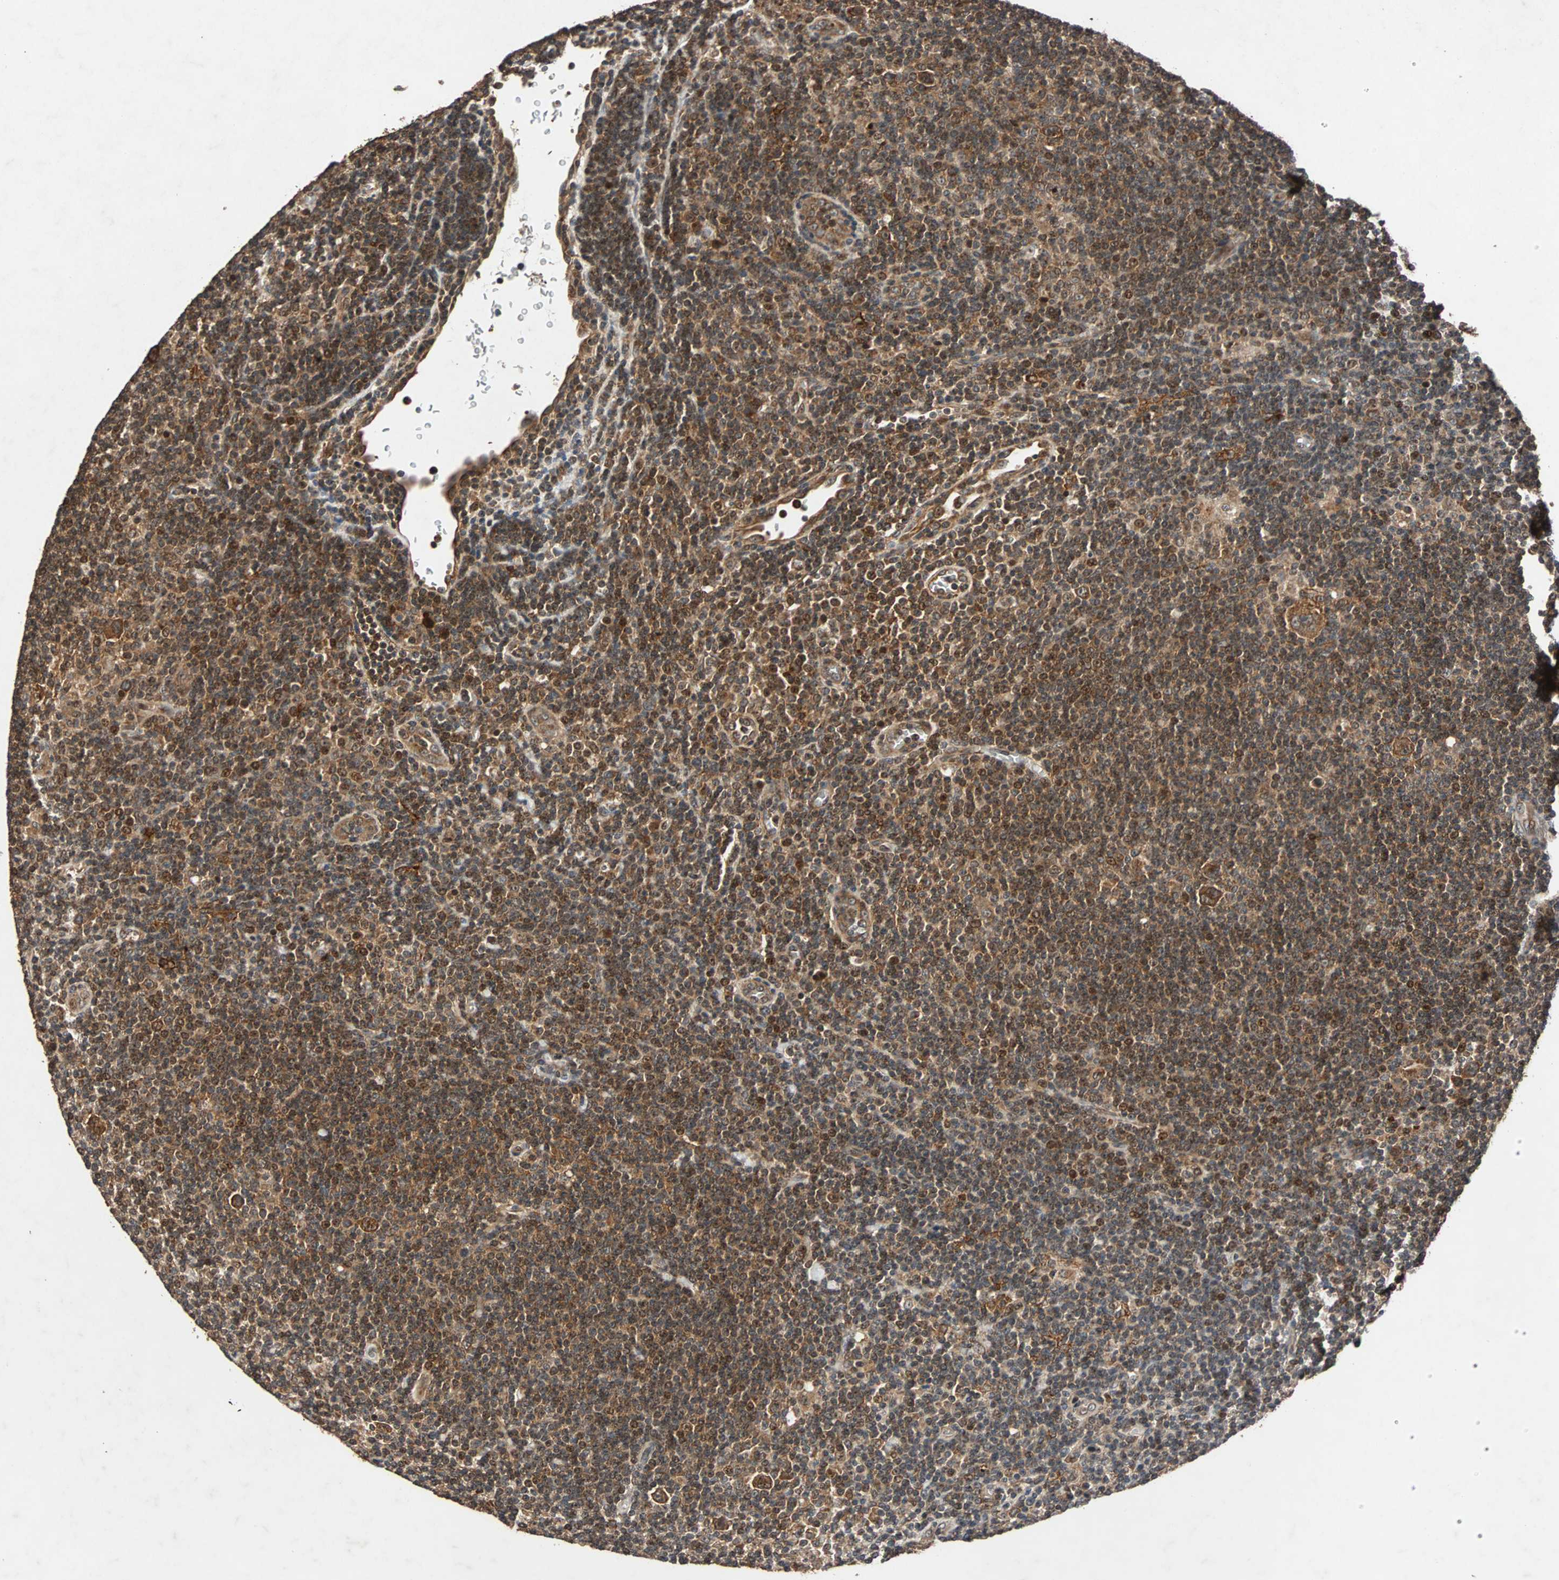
{"staining": {"intensity": "strong", "quantity": ">75%", "location": "cytoplasmic/membranous,nuclear"}, "tissue": "lymphoma", "cell_type": "Tumor cells", "image_type": "cancer", "snomed": [{"axis": "morphology", "description": "Hodgkin's disease, NOS"}, {"axis": "topography", "description": "Lymph node"}], "caption": "Immunohistochemical staining of human Hodgkin's disease demonstrates high levels of strong cytoplasmic/membranous and nuclear protein expression in approximately >75% of tumor cells.", "gene": "USP31", "patient": {"sex": "female", "age": 57}}